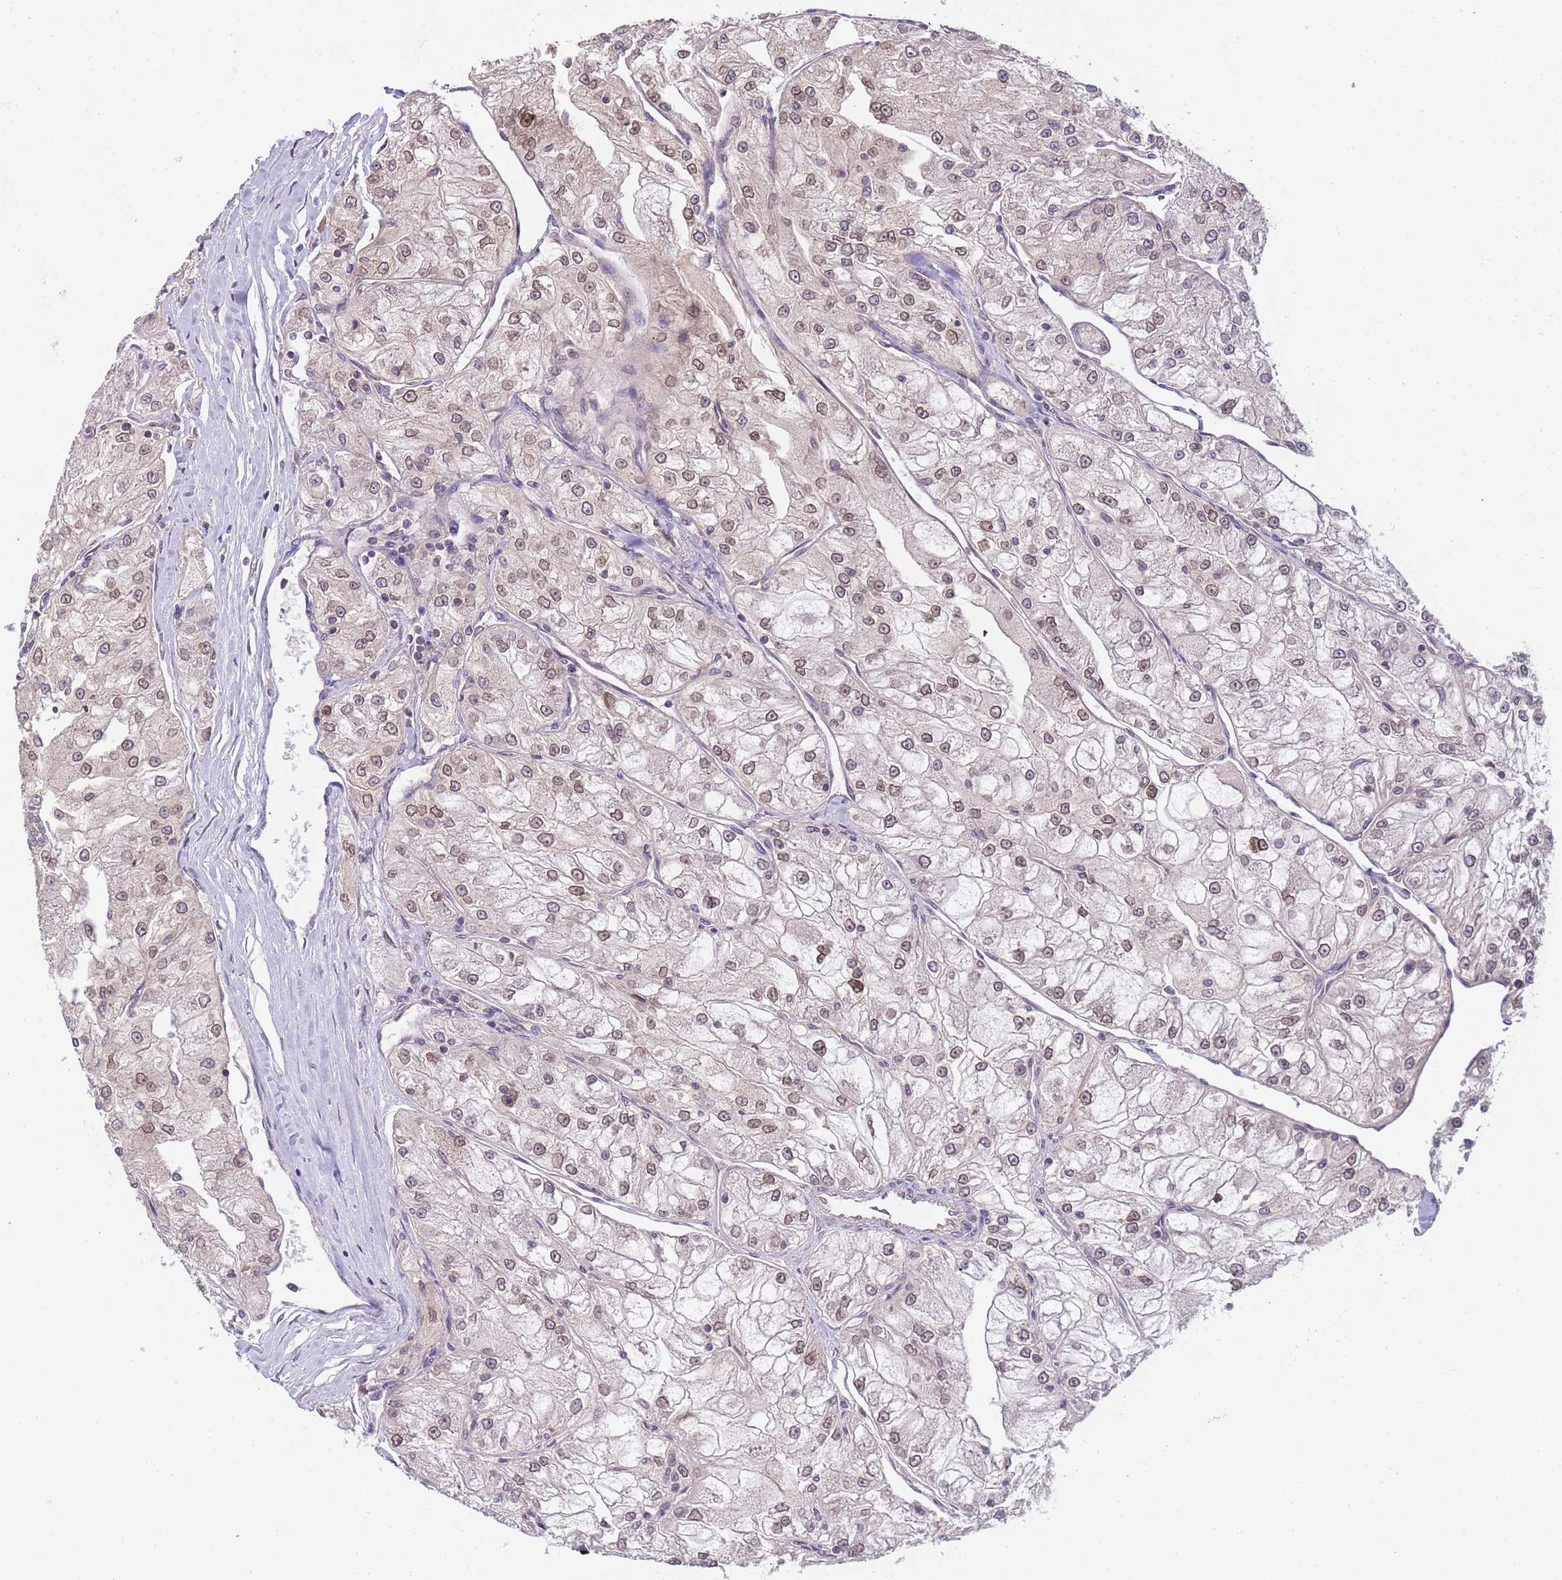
{"staining": {"intensity": "moderate", "quantity": ">75%", "location": "cytoplasmic/membranous,nuclear"}, "tissue": "renal cancer", "cell_type": "Tumor cells", "image_type": "cancer", "snomed": [{"axis": "morphology", "description": "Adenocarcinoma, NOS"}, {"axis": "topography", "description": "Kidney"}], "caption": "This is a histology image of immunohistochemistry staining of renal cancer (adenocarcinoma), which shows moderate staining in the cytoplasmic/membranous and nuclear of tumor cells.", "gene": "PLCXD3", "patient": {"sex": "female", "age": 72}}